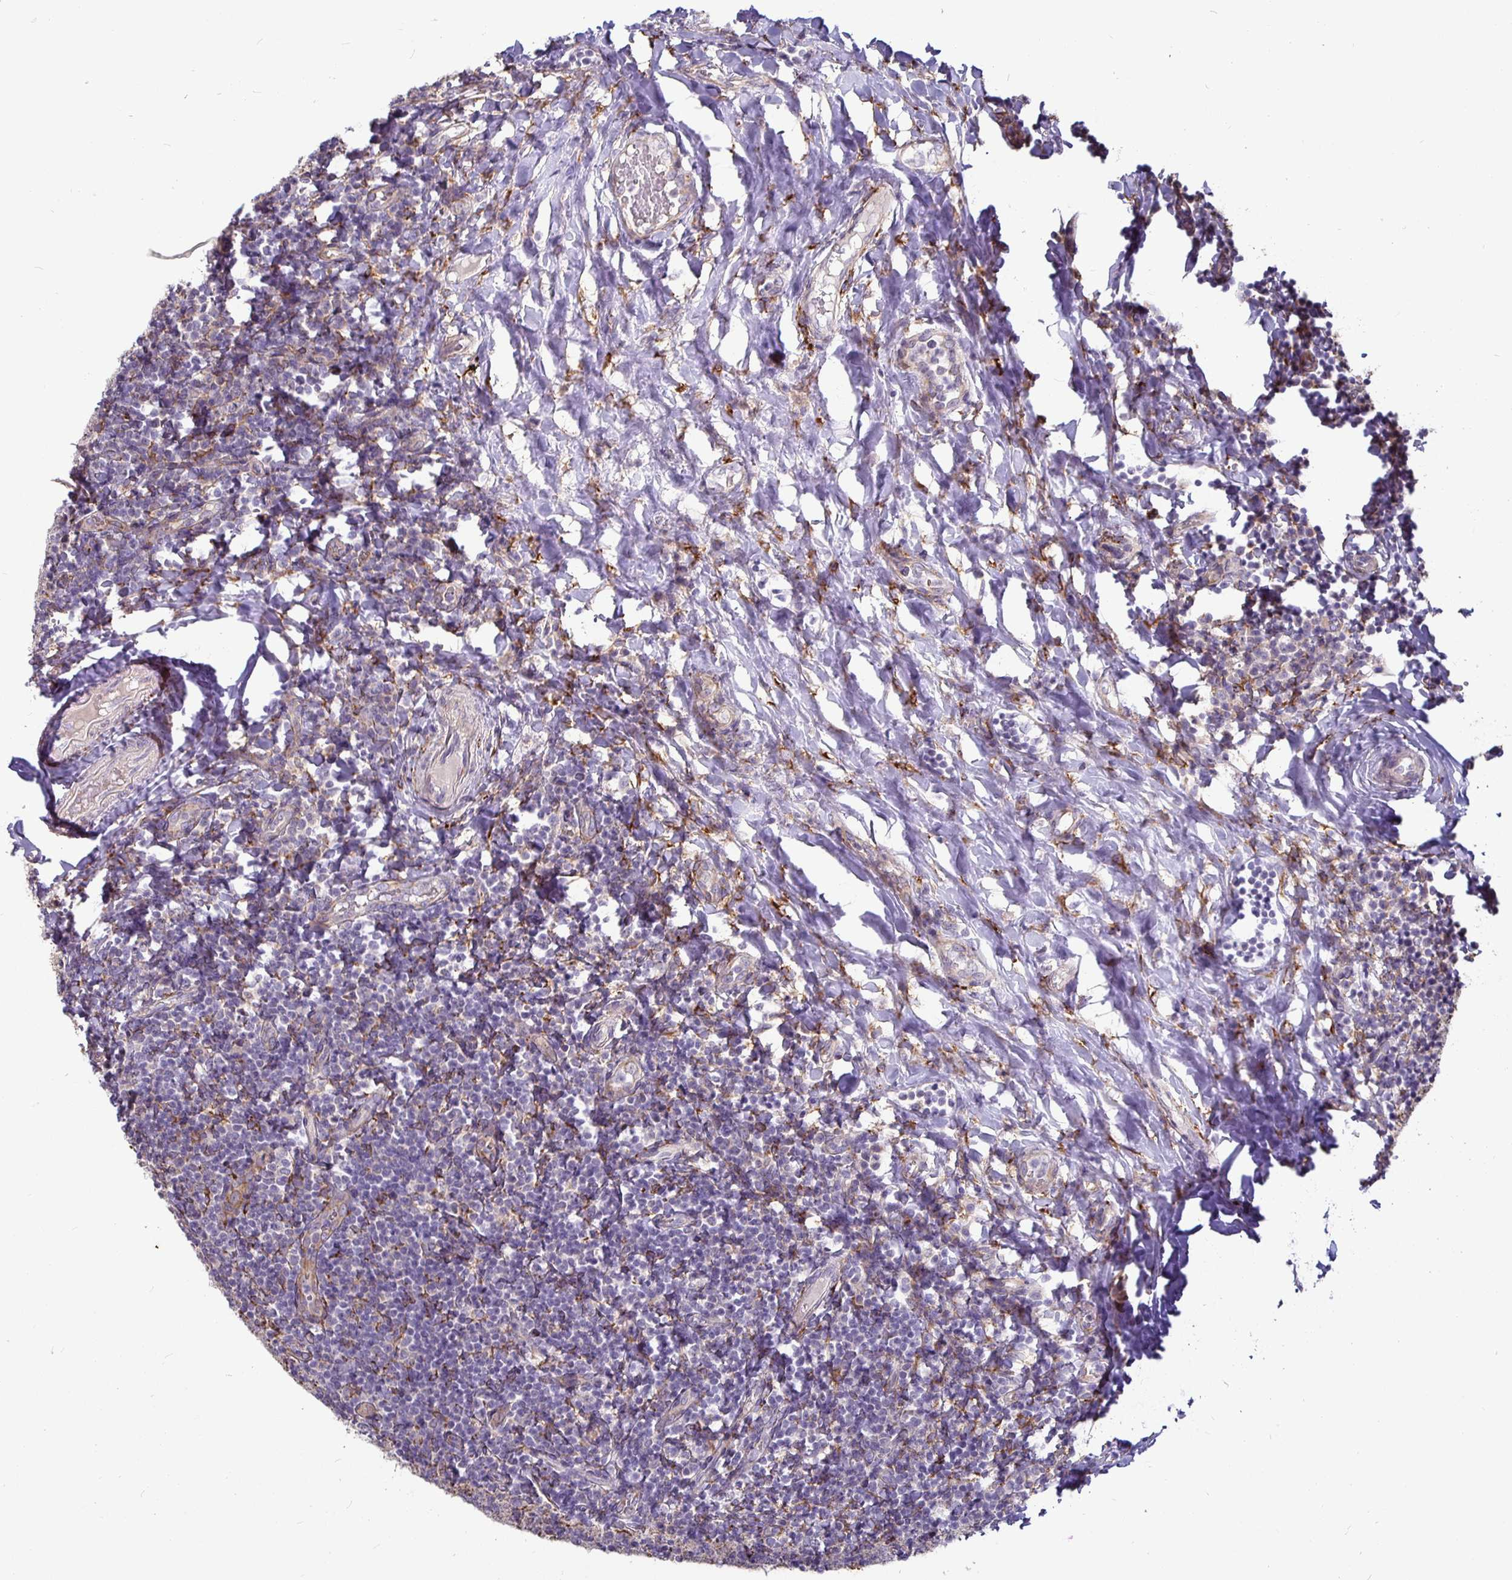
{"staining": {"intensity": "moderate", "quantity": "25%-75%", "location": "cytoplasmic/membranous"}, "tissue": "tonsil", "cell_type": "Germinal center cells", "image_type": "normal", "snomed": [{"axis": "morphology", "description": "Normal tissue, NOS"}, {"axis": "topography", "description": "Tonsil"}], "caption": "Approximately 25%-75% of germinal center cells in benign human tonsil demonstrate moderate cytoplasmic/membranous protein expression as visualized by brown immunohistochemical staining.", "gene": "P4HA2", "patient": {"sex": "female", "age": 10}}